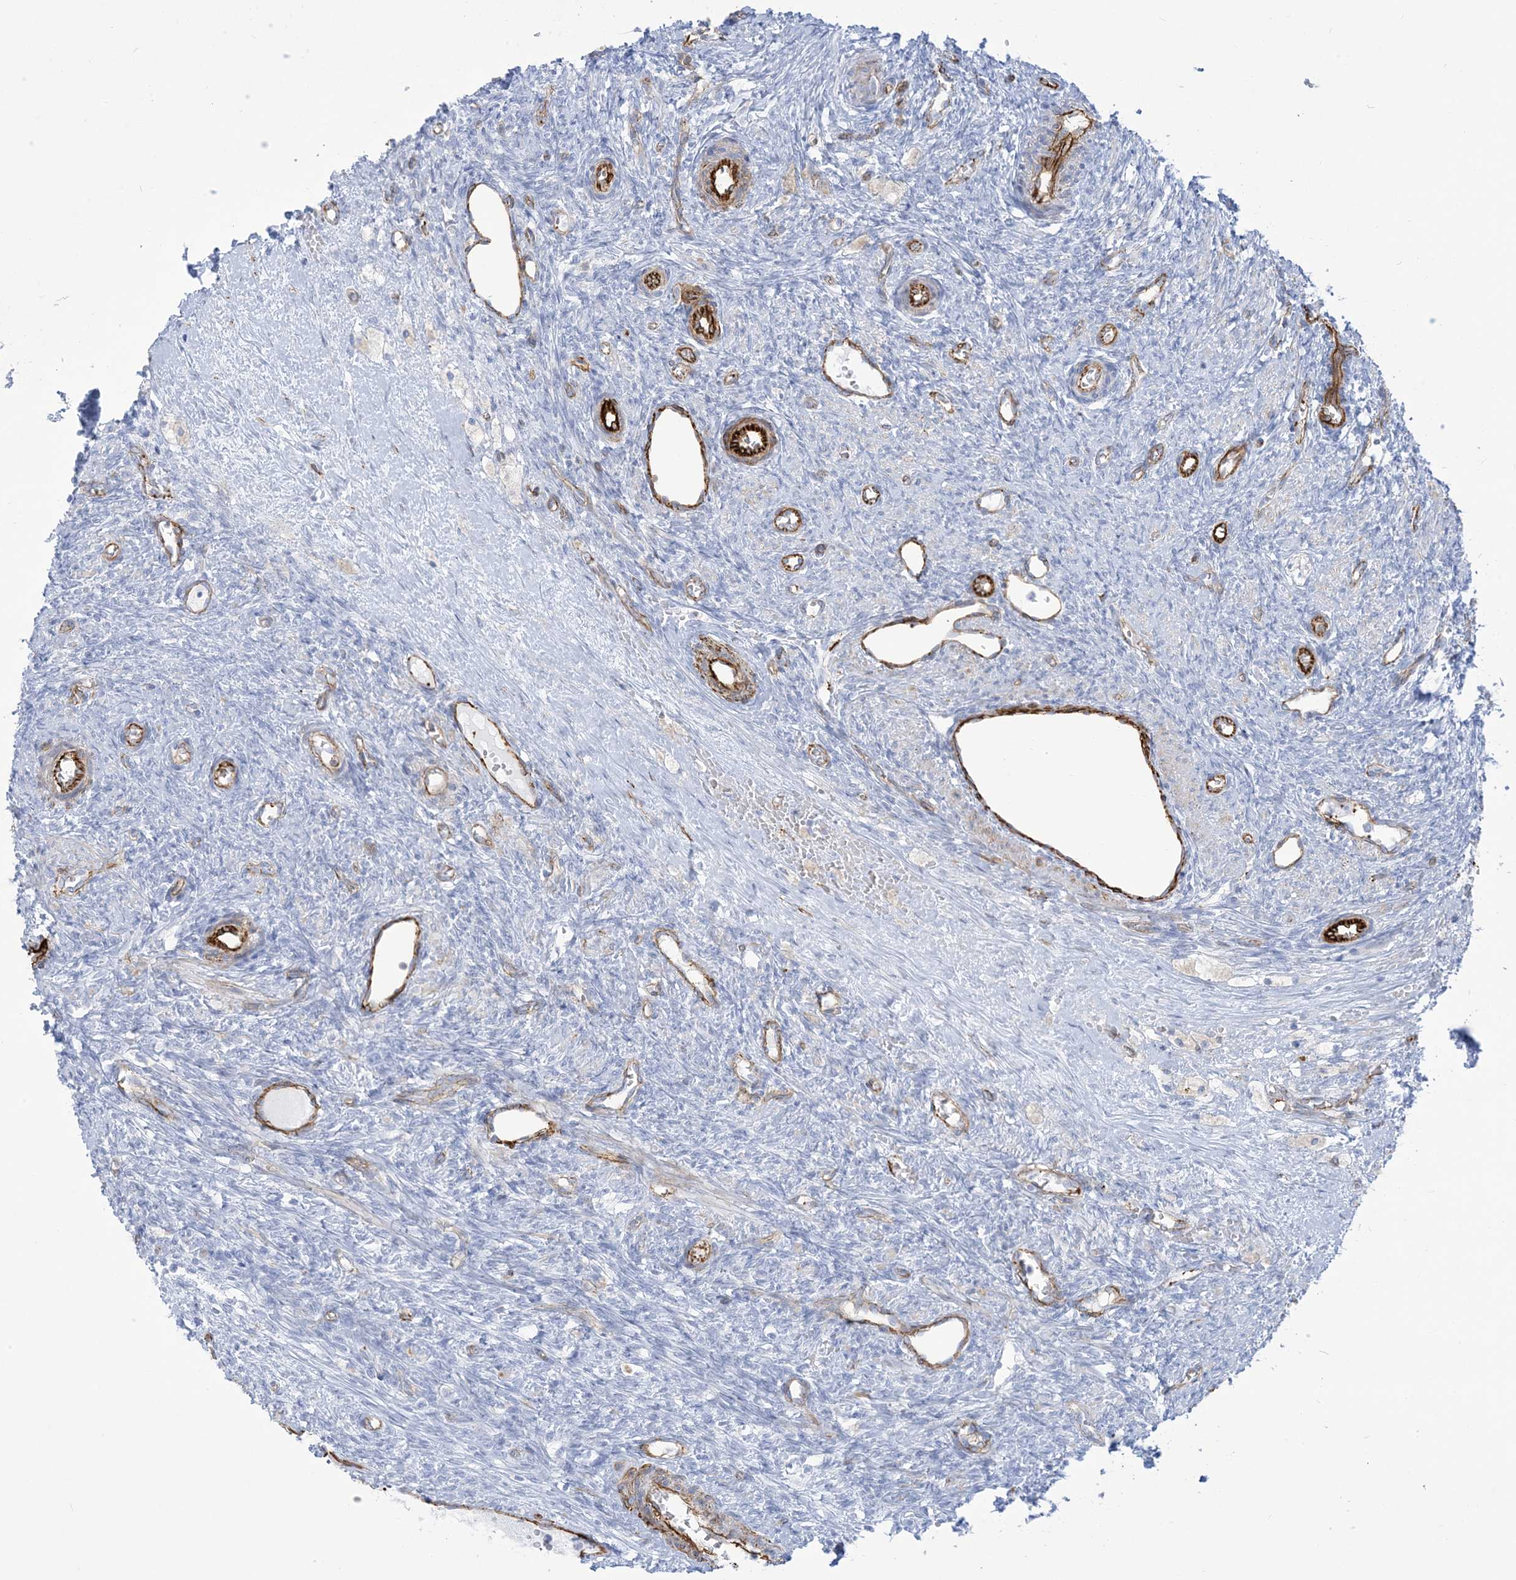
{"staining": {"intensity": "negative", "quantity": "none", "location": "none"}, "tissue": "ovary", "cell_type": "Follicle cells", "image_type": "normal", "snomed": [{"axis": "morphology", "description": "Normal tissue, NOS"}, {"axis": "topography", "description": "Ovary"}], "caption": "Follicle cells show no significant protein expression in unremarkable ovary.", "gene": "B3GNT7", "patient": {"sex": "female", "age": 41}}